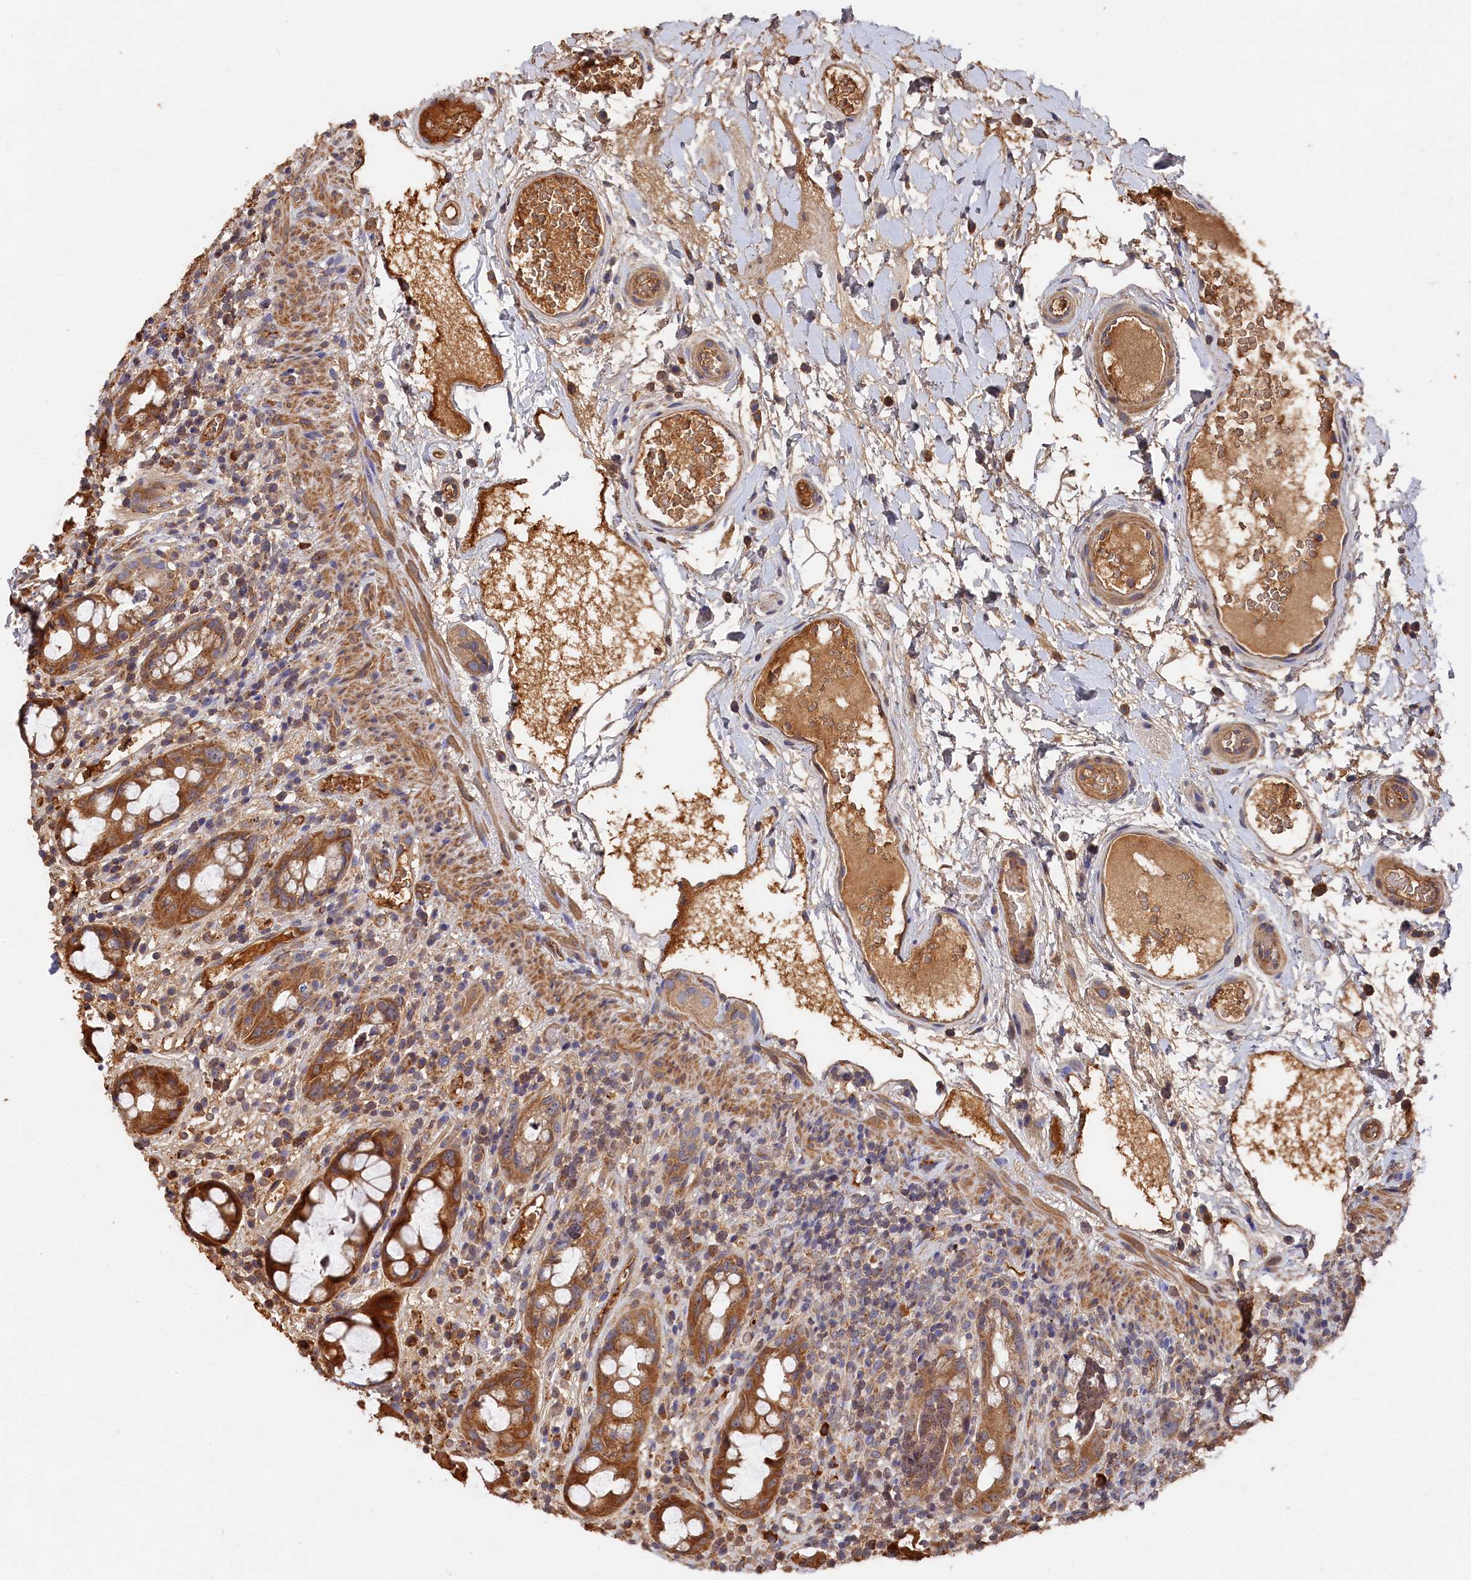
{"staining": {"intensity": "strong", "quantity": ">75%", "location": "cytoplasmic/membranous"}, "tissue": "rectum", "cell_type": "Glandular cells", "image_type": "normal", "snomed": [{"axis": "morphology", "description": "Normal tissue, NOS"}, {"axis": "topography", "description": "Rectum"}], "caption": "Immunohistochemistry histopathology image of benign rectum stained for a protein (brown), which exhibits high levels of strong cytoplasmic/membranous staining in approximately >75% of glandular cells.", "gene": "DHRS11", "patient": {"sex": "female", "age": 57}}